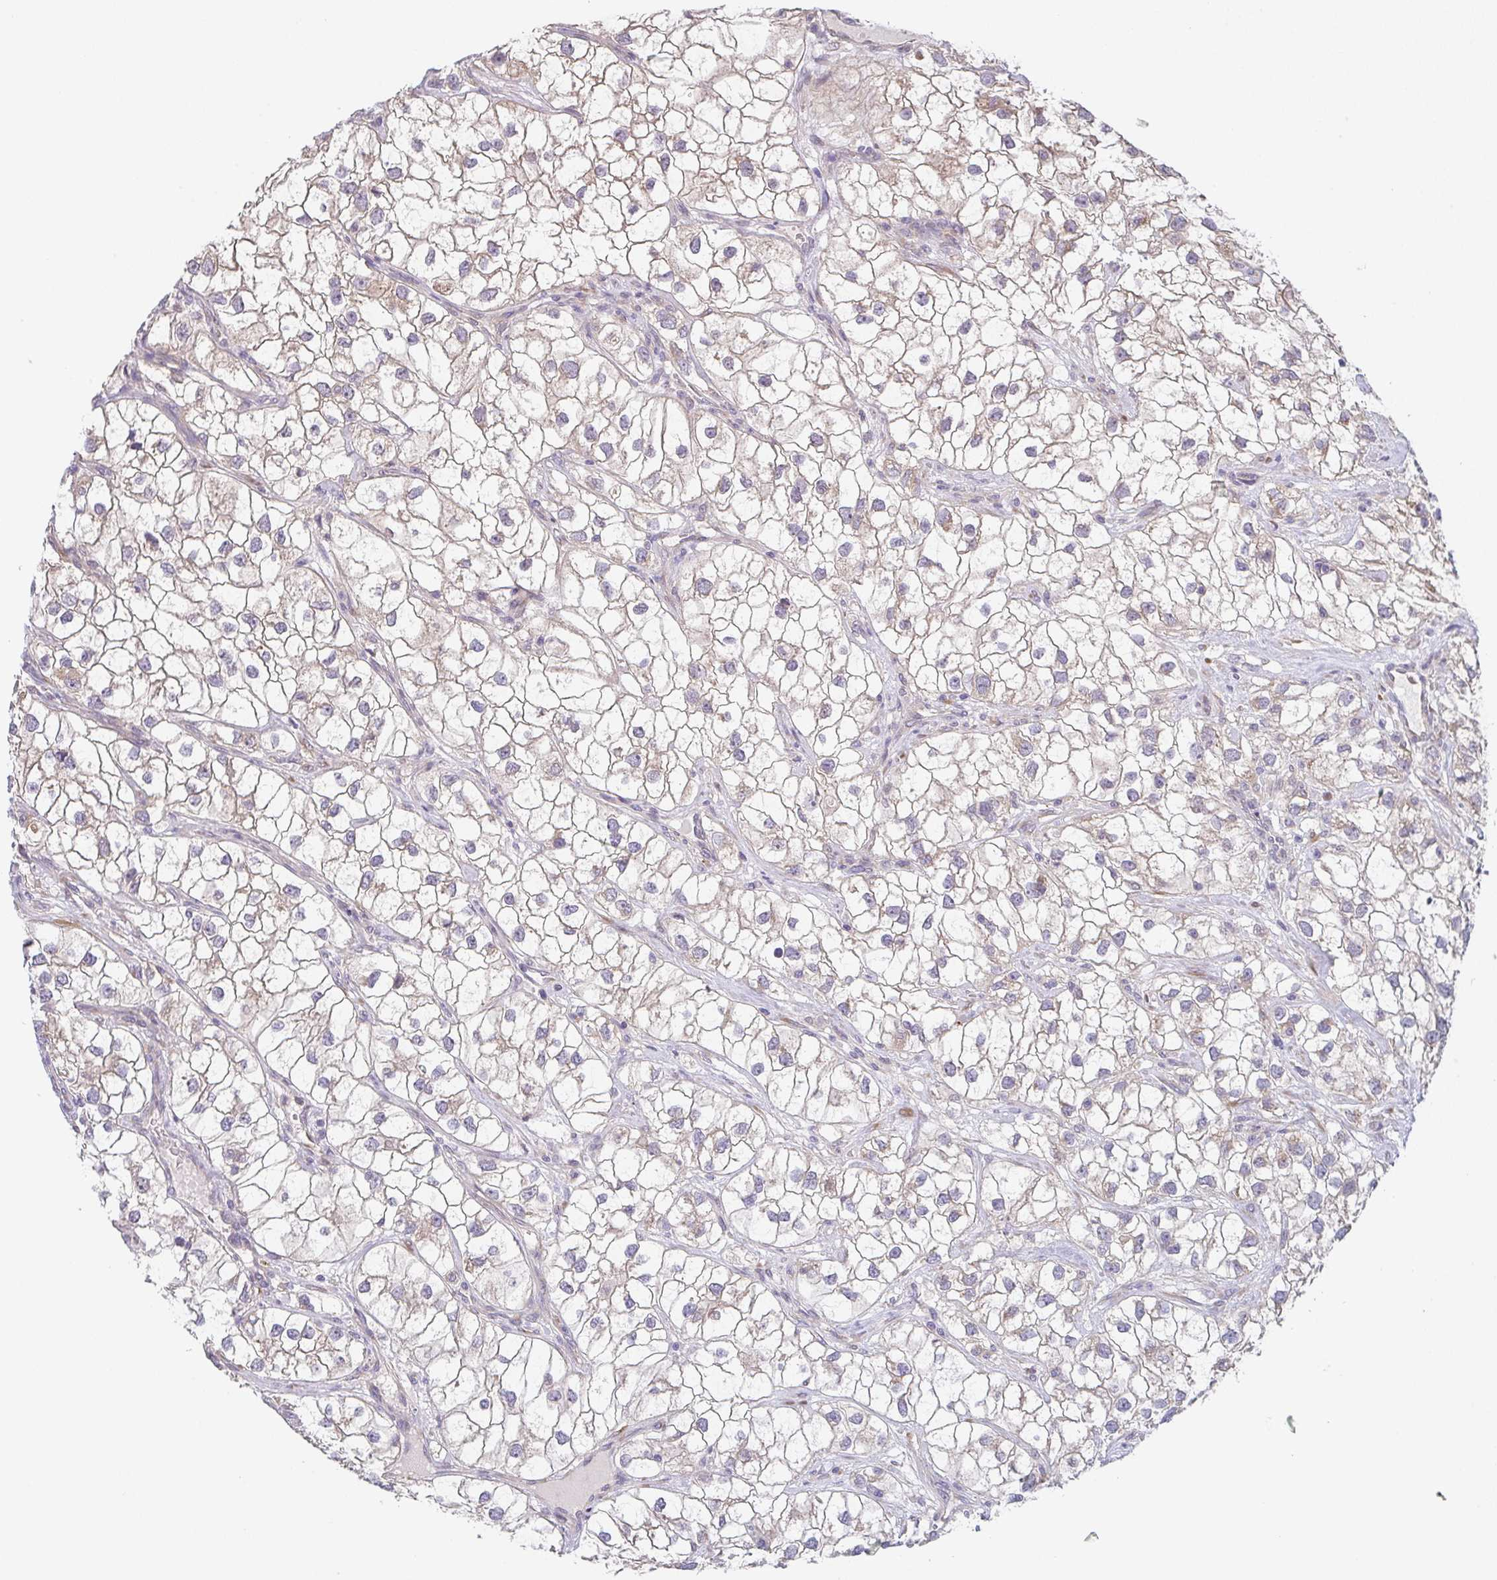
{"staining": {"intensity": "negative", "quantity": "none", "location": "none"}, "tissue": "renal cancer", "cell_type": "Tumor cells", "image_type": "cancer", "snomed": [{"axis": "morphology", "description": "Adenocarcinoma, NOS"}, {"axis": "topography", "description": "Kidney"}], "caption": "There is no significant expression in tumor cells of renal cancer. (DAB IHC, high magnification).", "gene": "TSPAN31", "patient": {"sex": "male", "age": 59}}